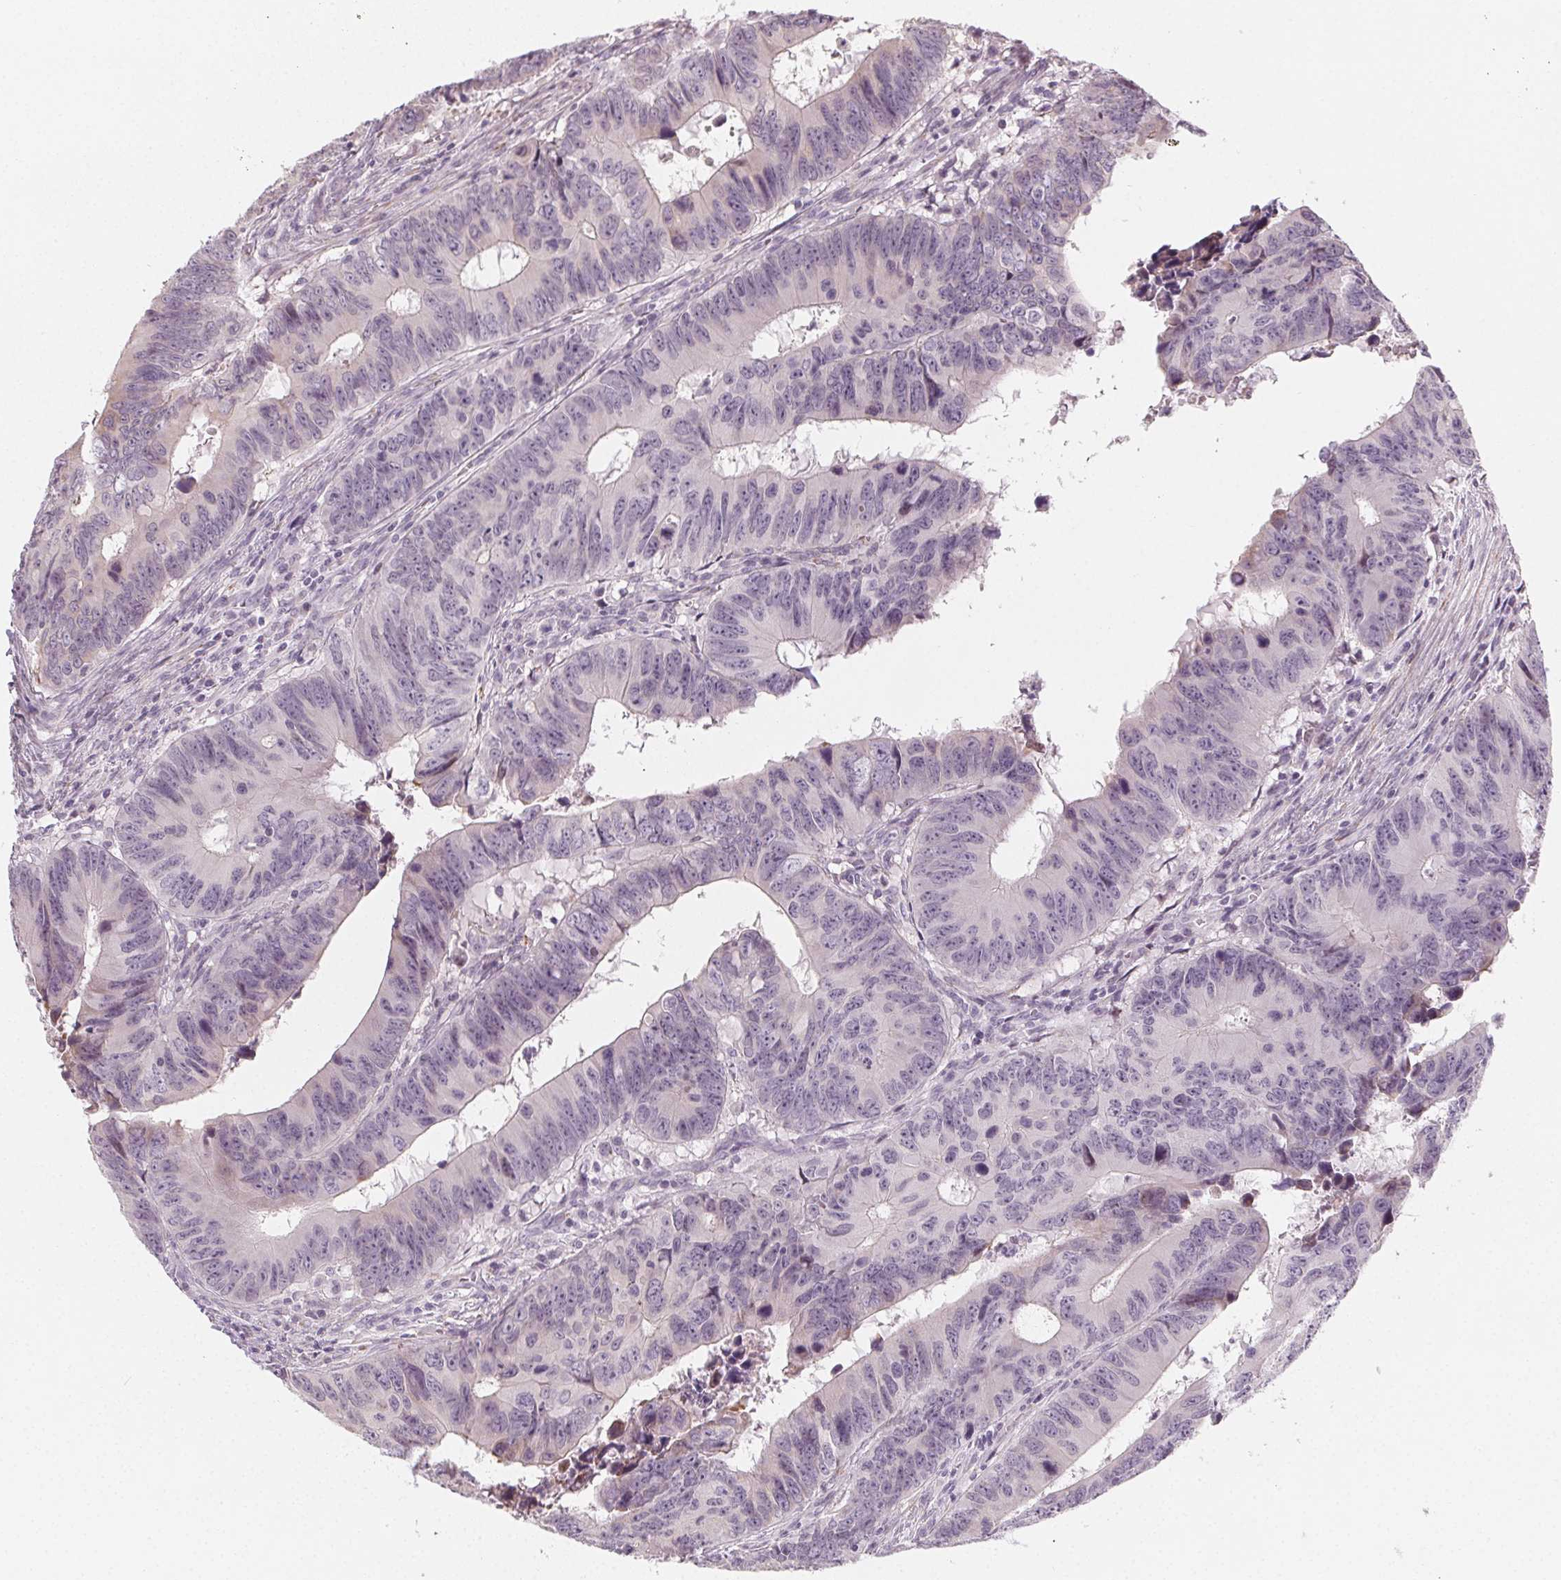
{"staining": {"intensity": "negative", "quantity": "none", "location": "none"}, "tissue": "colorectal cancer", "cell_type": "Tumor cells", "image_type": "cancer", "snomed": [{"axis": "morphology", "description": "Adenocarcinoma, NOS"}, {"axis": "topography", "description": "Colon"}], "caption": "Immunohistochemistry (IHC) histopathology image of colorectal cancer (adenocarcinoma) stained for a protein (brown), which exhibits no staining in tumor cells.", "gene": "CCDC96", "patient": {"sex": "female", "age": 82}}